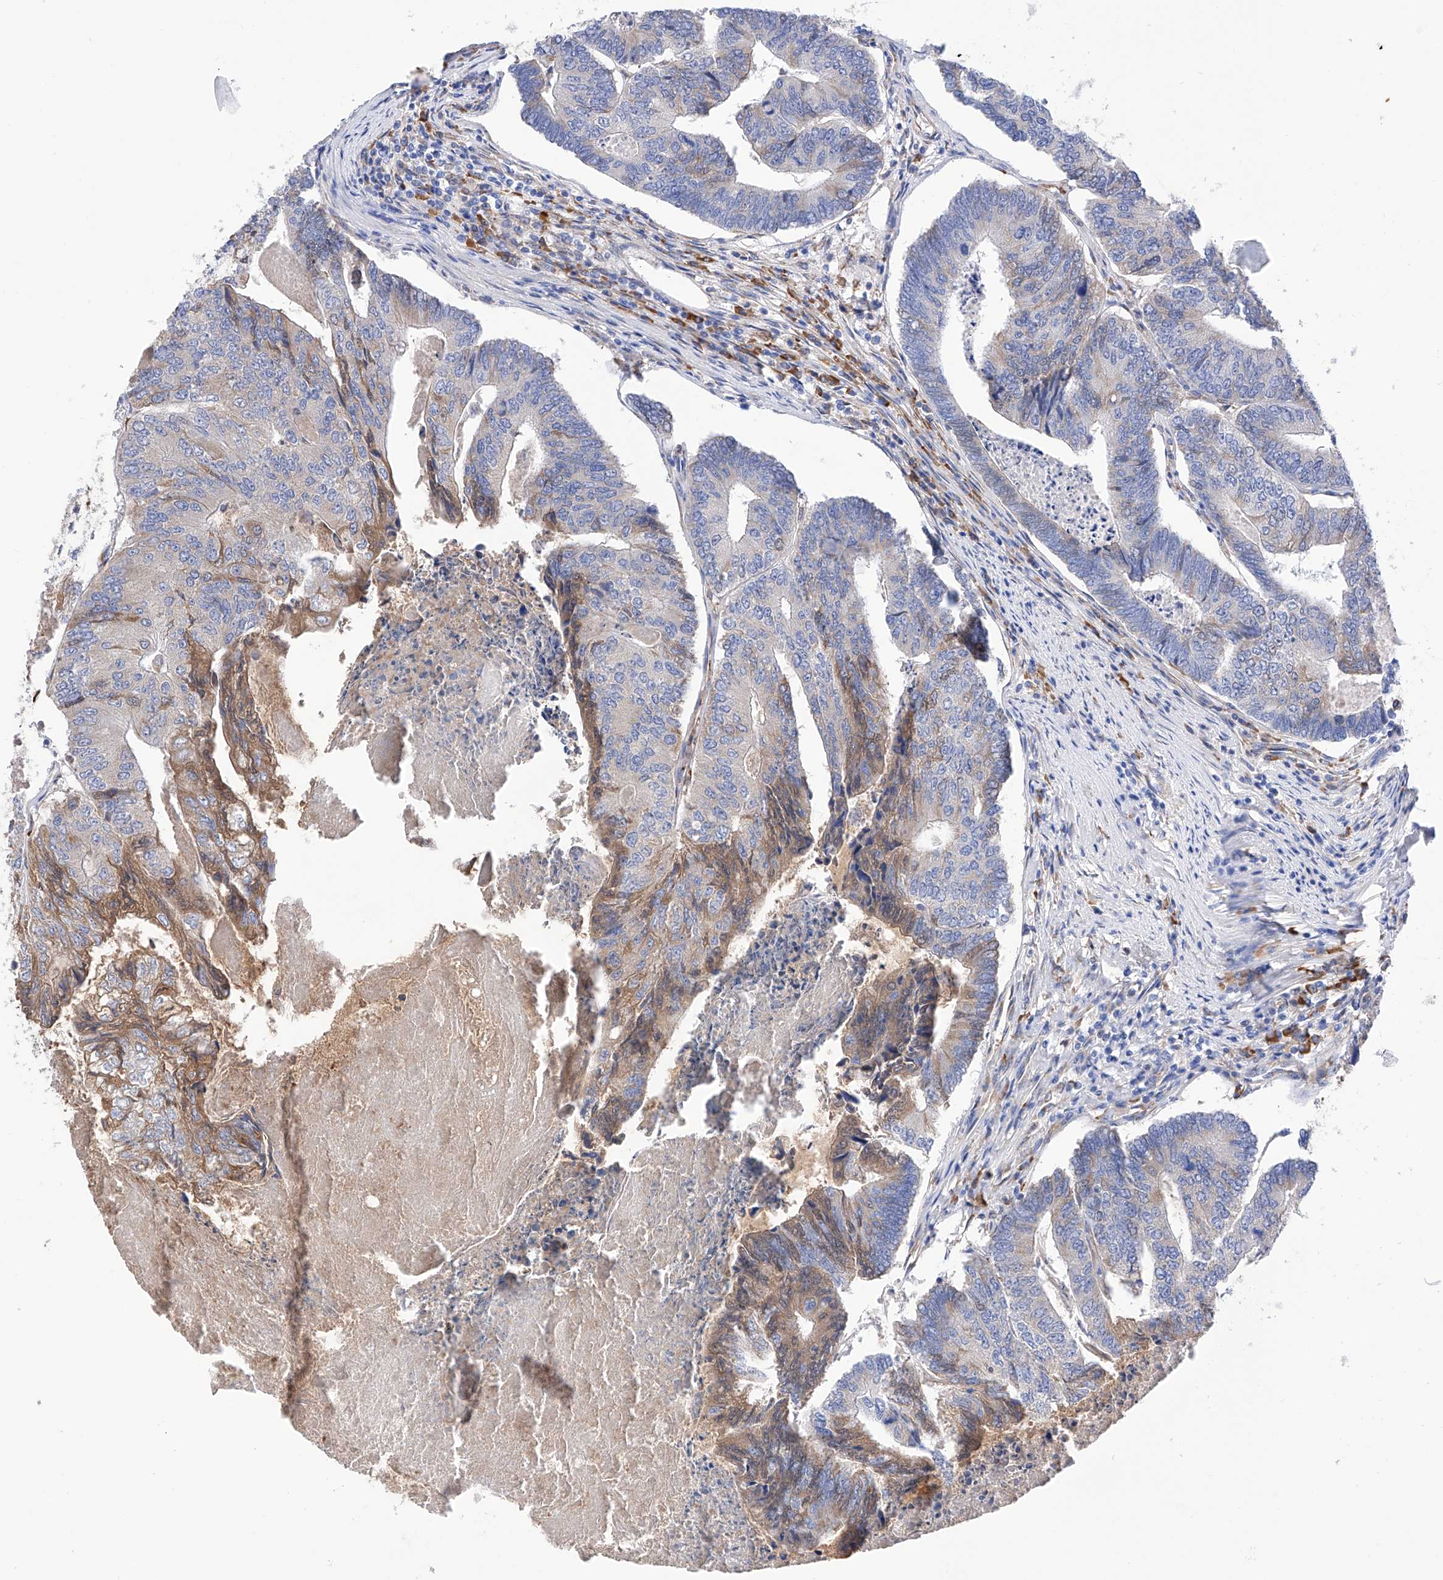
{"staining": {"intensity": "weak", "quantity": "25%-75%", "location": "cytoplasmic/membranous"}, "tissue": "colorectal cancer", "cell_type": "Tumor cells", "image_type": "cancer", "snomed": [{"axis": "morphology", "description": "Adenocarcinoma, NOS"}, {"axis": "topography", "description": "Colon"}], "caption": "Immunohistochemistry histopathology image of neoplastic tissue: adenocarcinoma (colorectal) stained using IHC displays low levels of weak protein expression localized specifically in the cytoplasmic/membranous of tumor cells, appearing as a cytoplasmic/membranous brown color.", "gene": "PDIA5", "patient": {"sex": "female", "age": 67}}